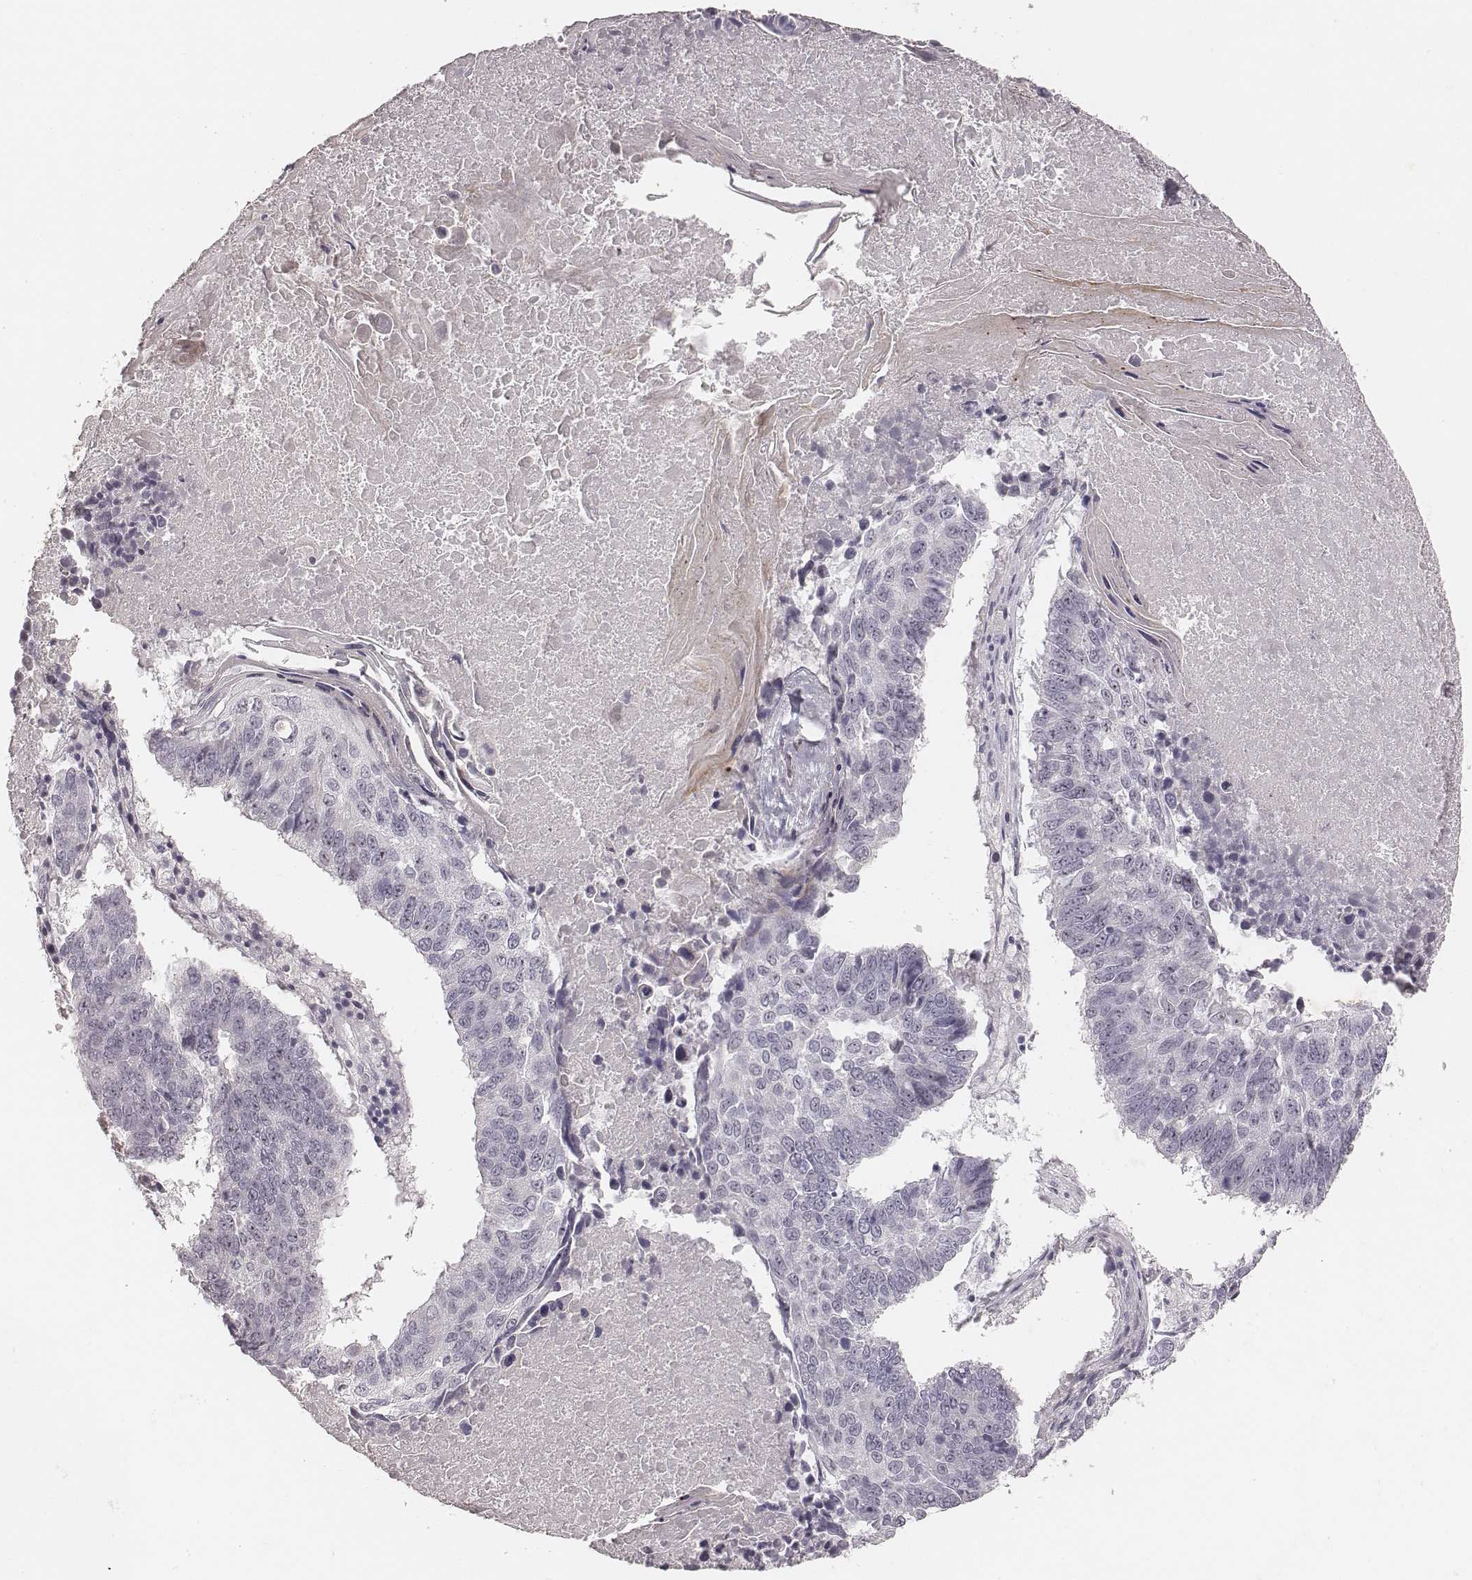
{"staining": {"intensity": "negative", "quantity": "none", "location": "none"}, "tissue": "lung cancer", "cell_type": "Tumor cells", "image_type": "cancer", "snomed": [{"axis": "morphology", "description": "Squamous cell carcinoma, NOS"}, {"axis": "topography", "description": "Lung"}], "caption": "There is no significant staining in tumor cells of lung cancer. Brightfield microscopy of immunohistochemistry (IHC) stained with DAB (3,3'-diaminobenzidine) (brown) and hematoxylin (blue), captured at high magnification.", "gene": "MADCAM1", "patient": {"sex": "male", "age": 73}}